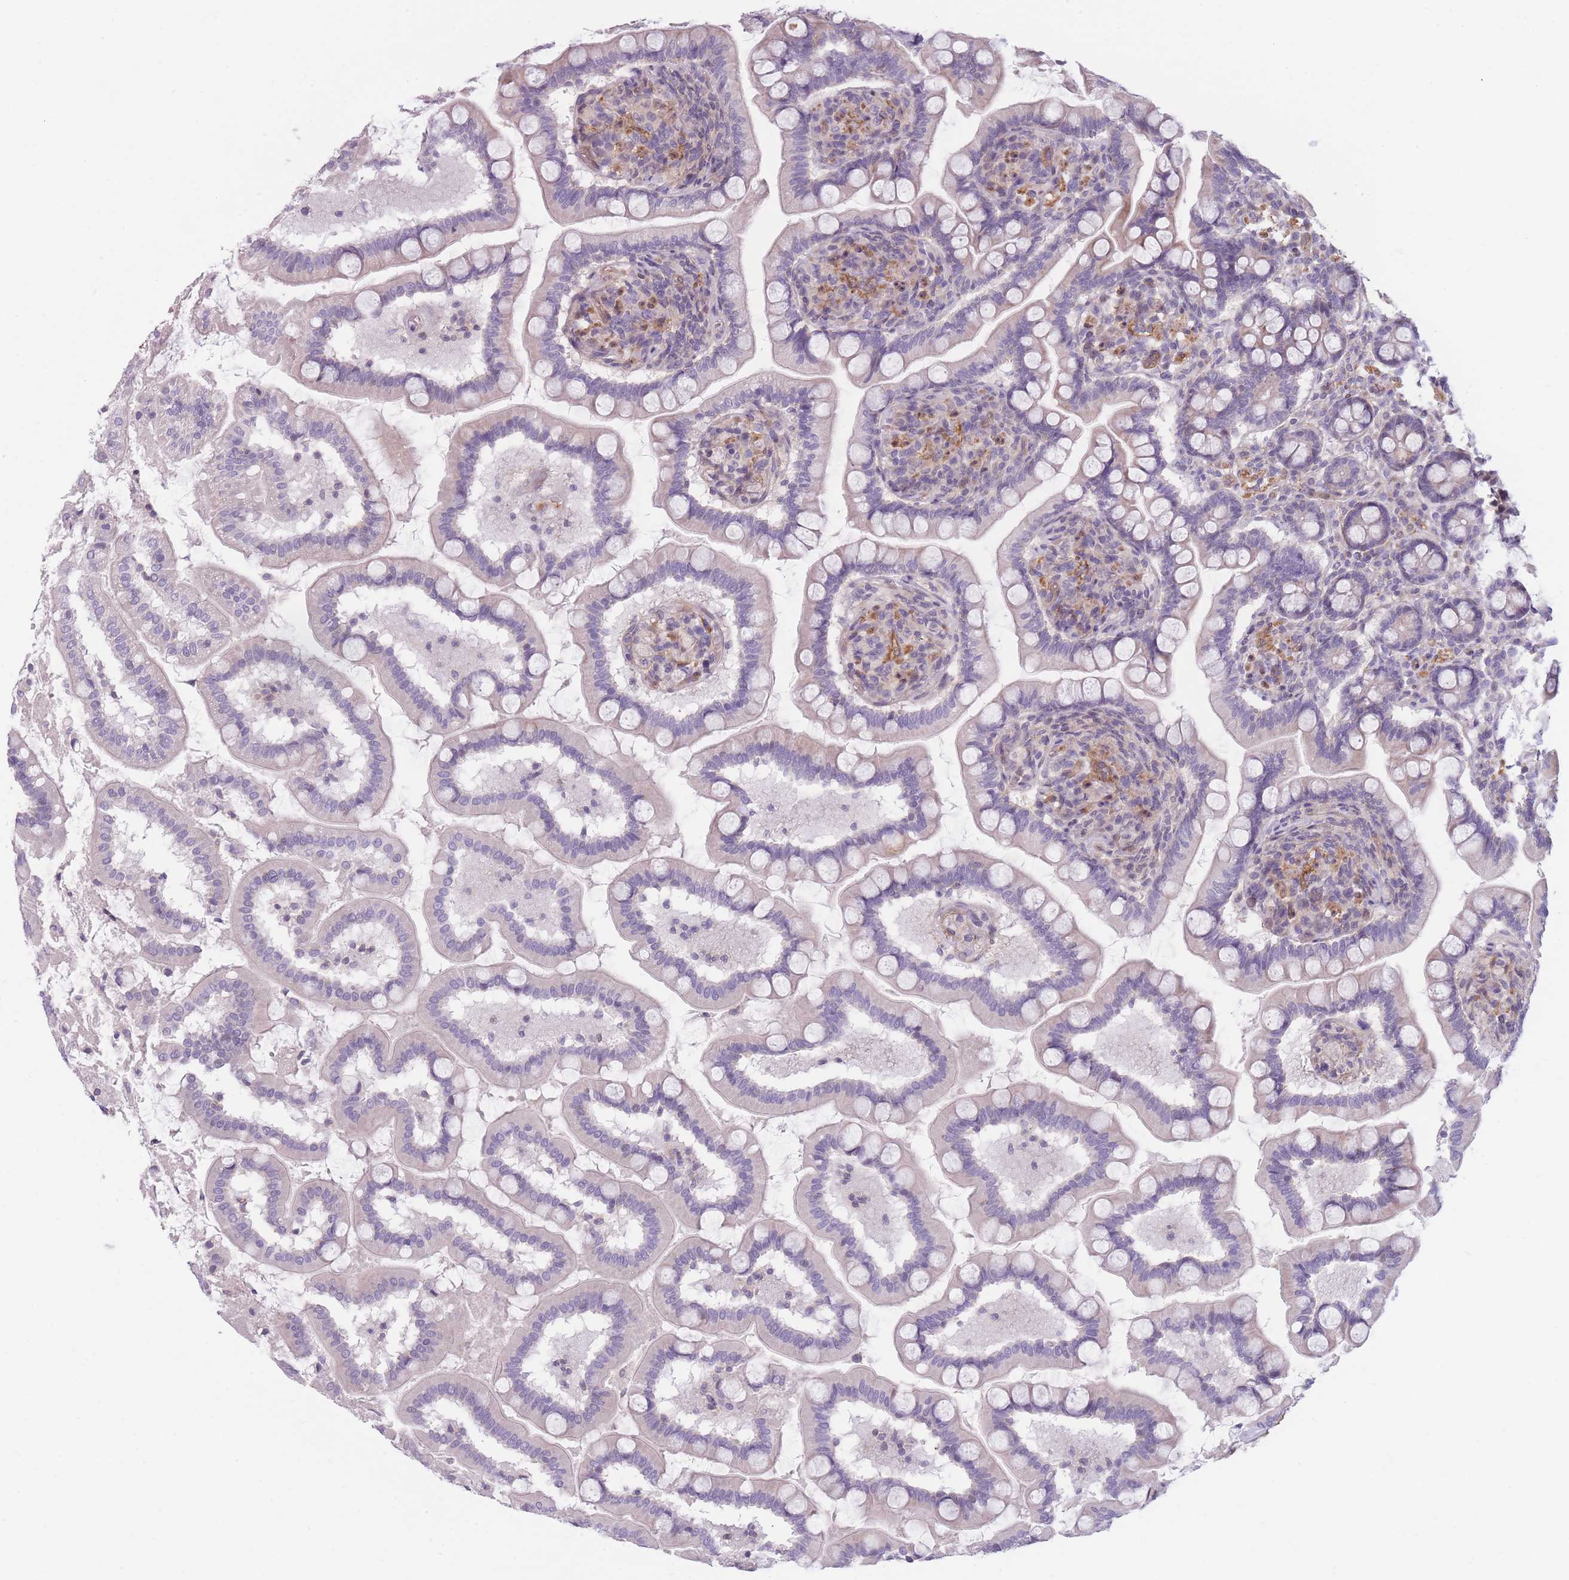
{"staining": {"intensity": "moderate", "quantity": "25%-75%", "location": "cytoplasmic/membranous"}, "tissue": "small intestine", "cell_type": "Glandular cells", "image_type": "normal", "snomed": [{"axis": "morphology", "description": "Normal tissue, NOS"}, {"axis": "topography", "description": "Small intestine"}], "caption": "Immunohistochemistry (DAB (3,3'-diaminobenzidine)) staining of benign small intestine exhibits moderate cytoplasmic/membranous protein expression in about 25%-75% of glandular cells. The staining was performed using DAB (3,3'-diaminobenzidine), with brown indicating positive protein expression. Nuclei are stained blue with hematoxylin.", "gene": "SLC7A6", "patient": {"sex": "female", "age": 64}}